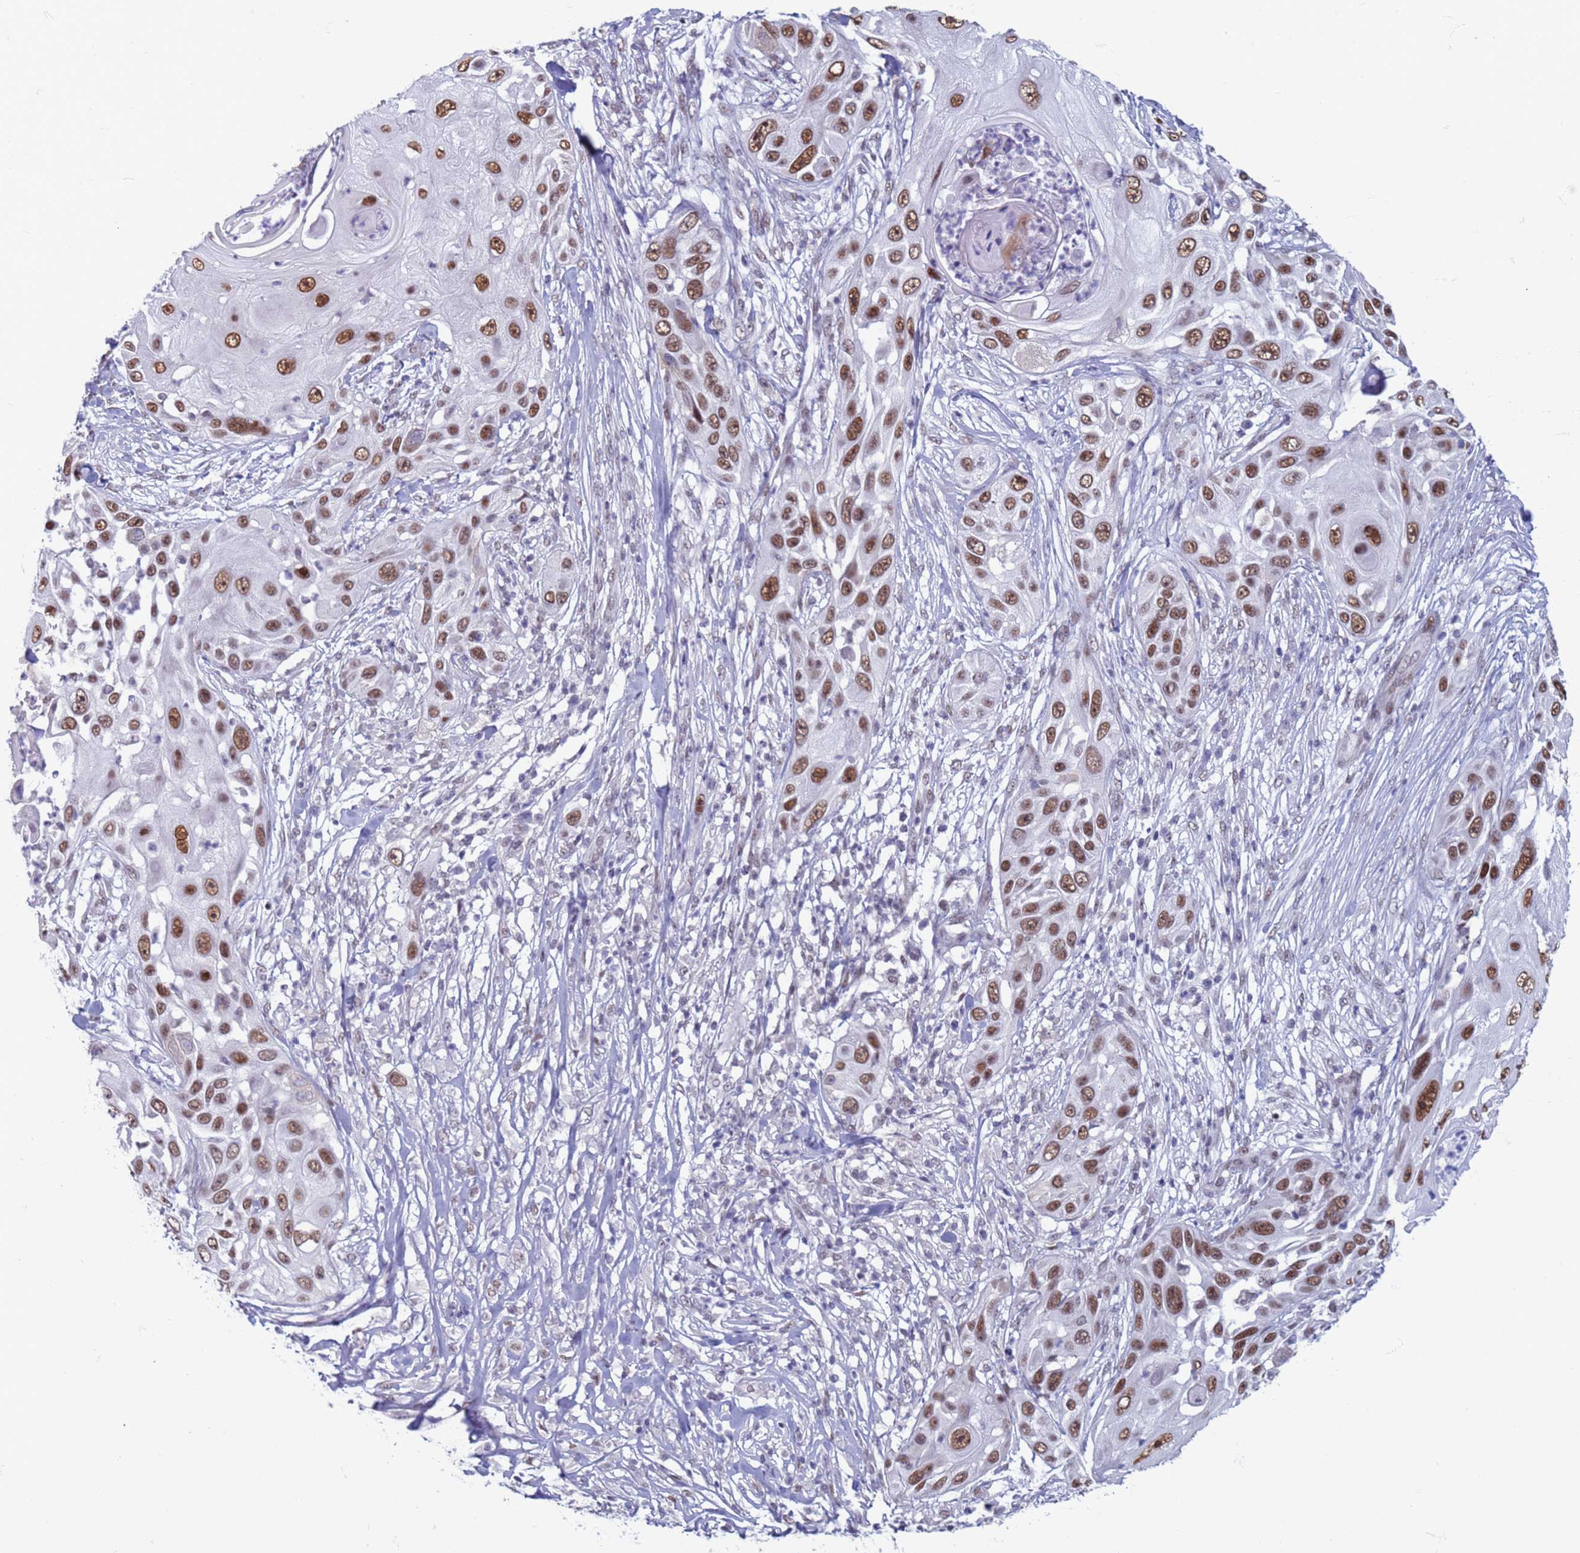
{"staining": {"intensity": "strong", "quantity": ">75%", "location": "nuclear"}, "tissue": "skin cancer", "cell_type": "Tumor cells", "image_type": "cancer", "snomed": [{"axis": "morphology", "description": "Squamous cell carcinoma, NOS"}, {"axis": "topography", "description": "Skin"}], "caption": "Immunohistochemical staining of human skin cancer (squamous cell carcinoma) displays high levels of strong nuclear staining in approximately >75% of tumor cells.", "gene": "SAE1", "patient": {"sex": "female", "age": 44}}